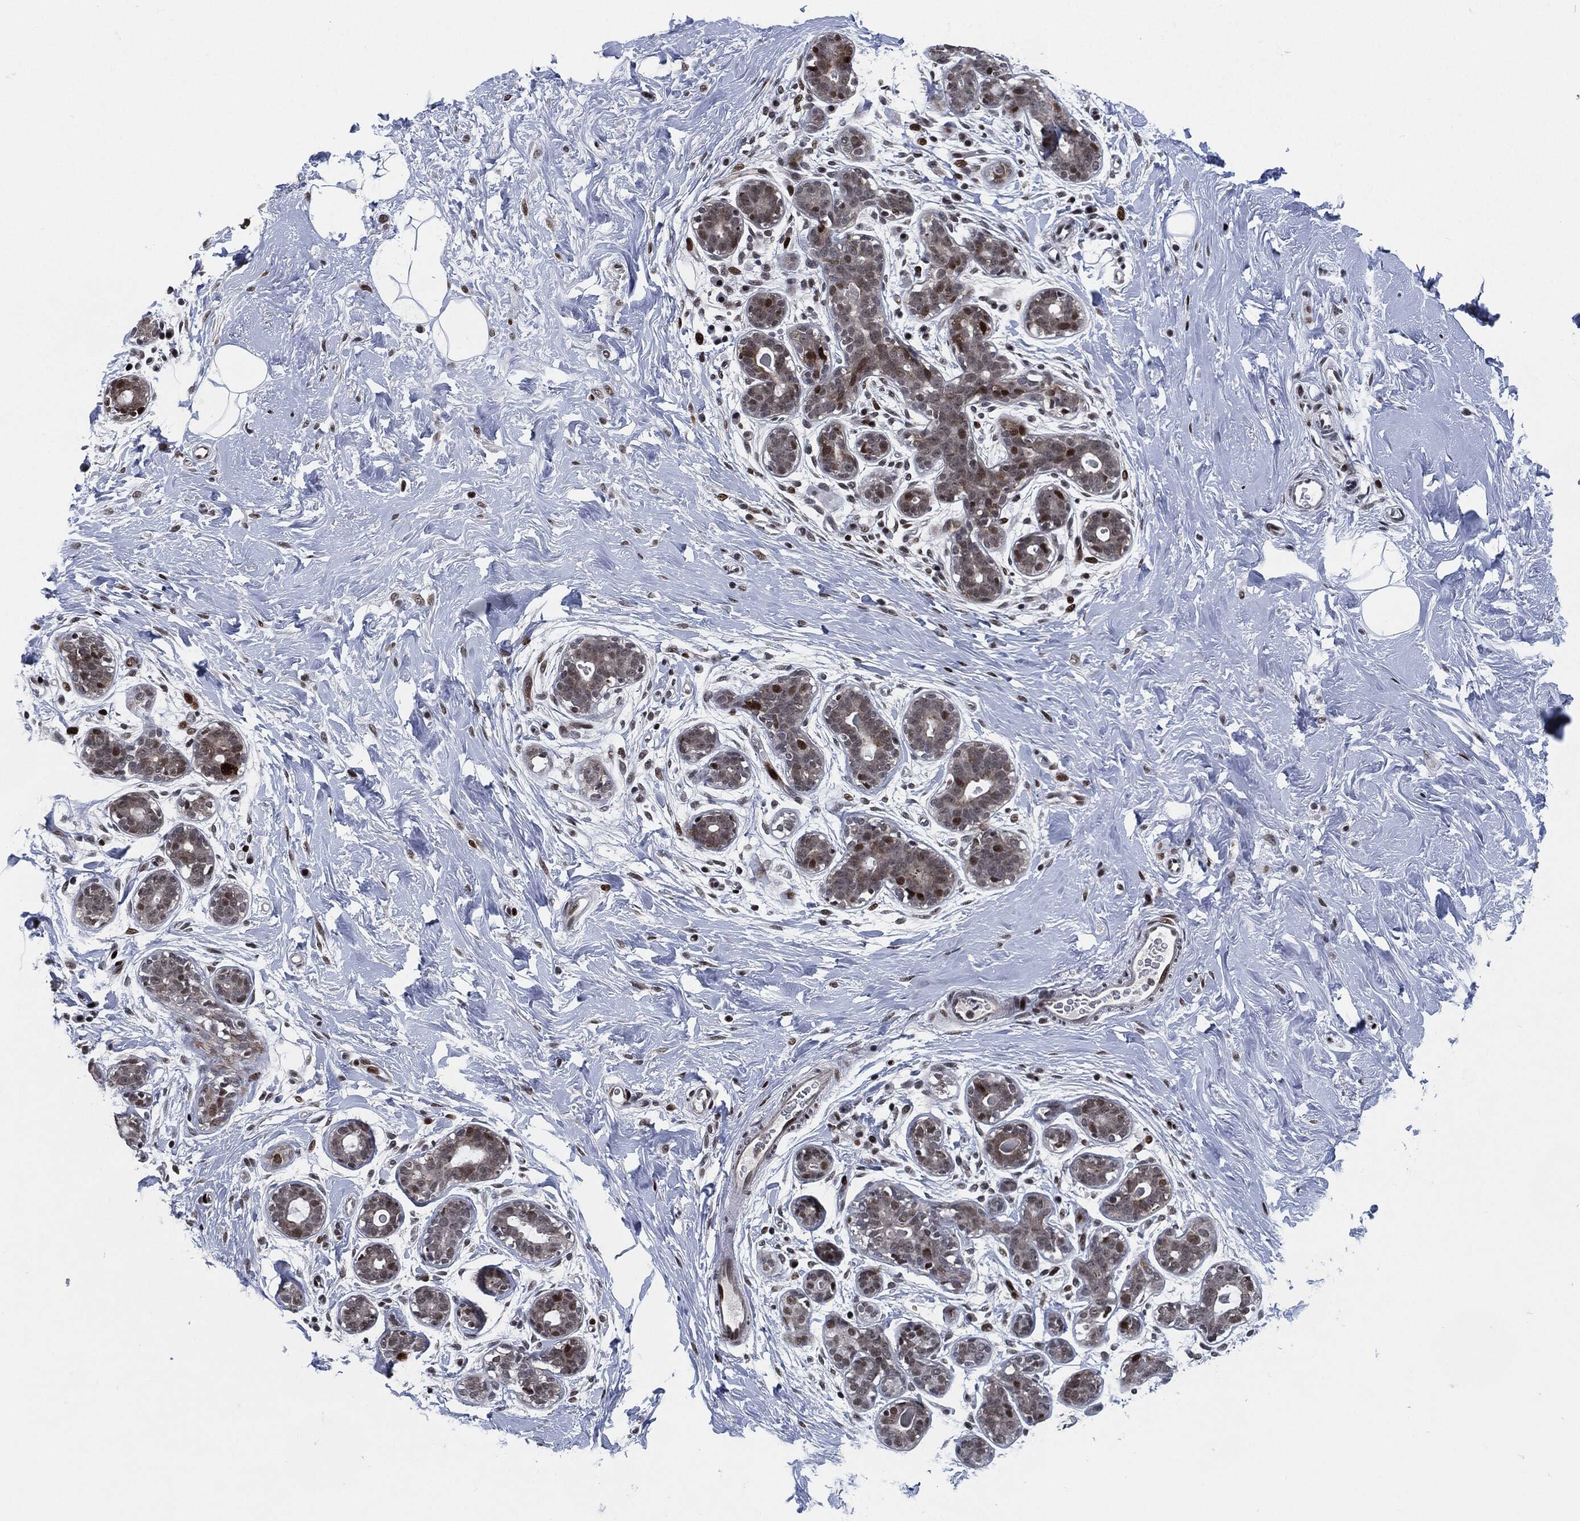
{"staining": {"intensity": "strong", "quantity": "25%-75%", "location": "nuclear"}, "tissue": "breast", "cell_type": "Adipocytes", "image_type": "normal", "snomed": [{"axis": "morphology", "description": "Normal tissue, NOS"}, {"axis": "topography", "description": "Breast"}], "caption": "A high-resolution micrograph shows IHC staining of unremarkable breast, which shows strong nuclear expression in approximately 25%-75% of adipocytes. Ihc stains the protein in brown and the nuclei are stained blue.", "gene": "AKT2", "patient": {"sex": "female", "age": 43}}